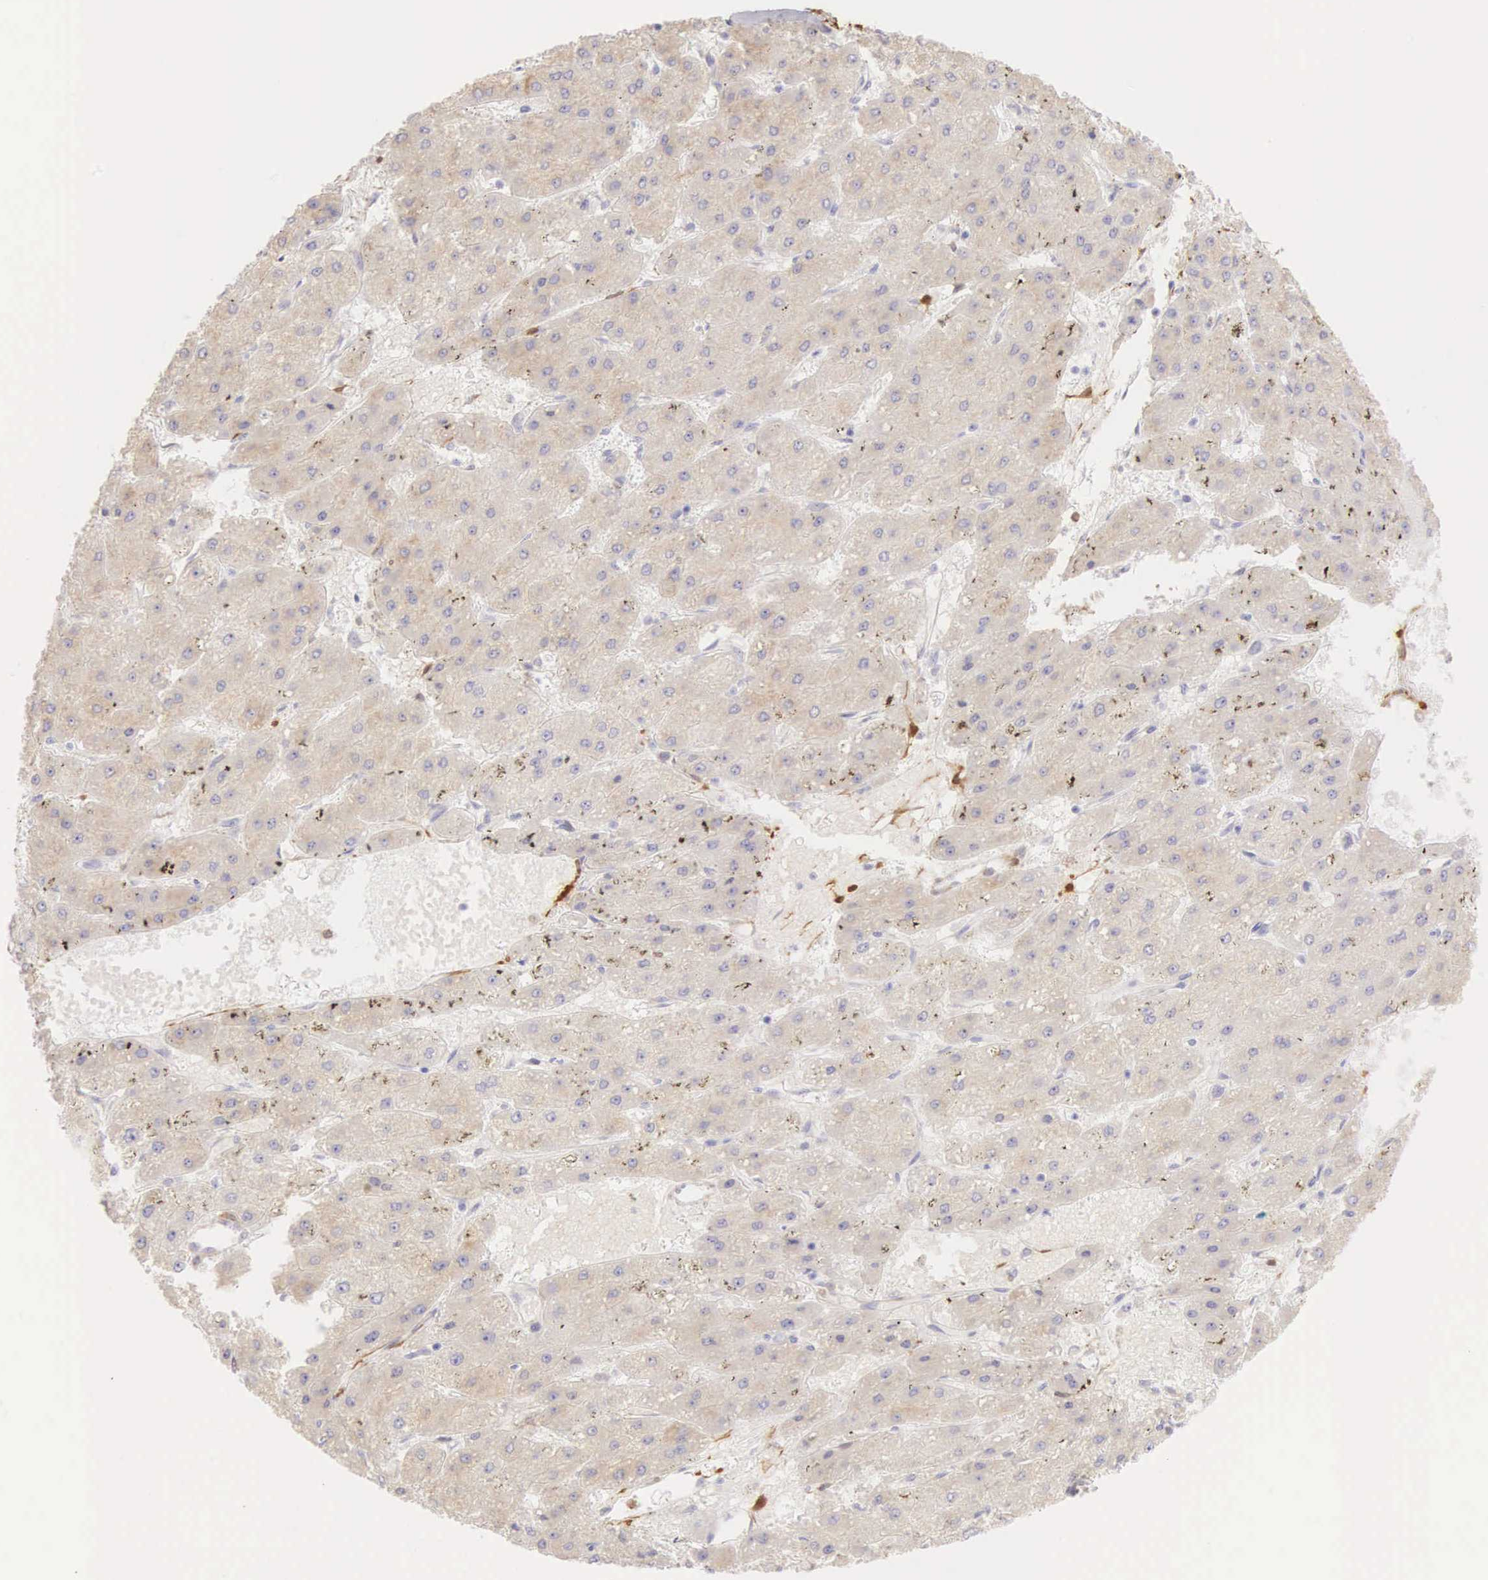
{"staining": {"intensity": "negative", "quantity": "none", "location": "none"}, "tissue": "liver cancer", "cell_type": "Tumor cells", "image_type": "cancer", "snomed": [{"axis": "morphology", "description": "Carcinoma, Hepatocellular, NOS"}, {"axis": "topography", "description": "Liver"}], "caption": "Immunohistochemical staining of hepatocellular carcinoma (liver) exhibits no significant positivity in tumor cells.", "gene": "CNN1", "patient": {"sex": "female", "age": 52}}